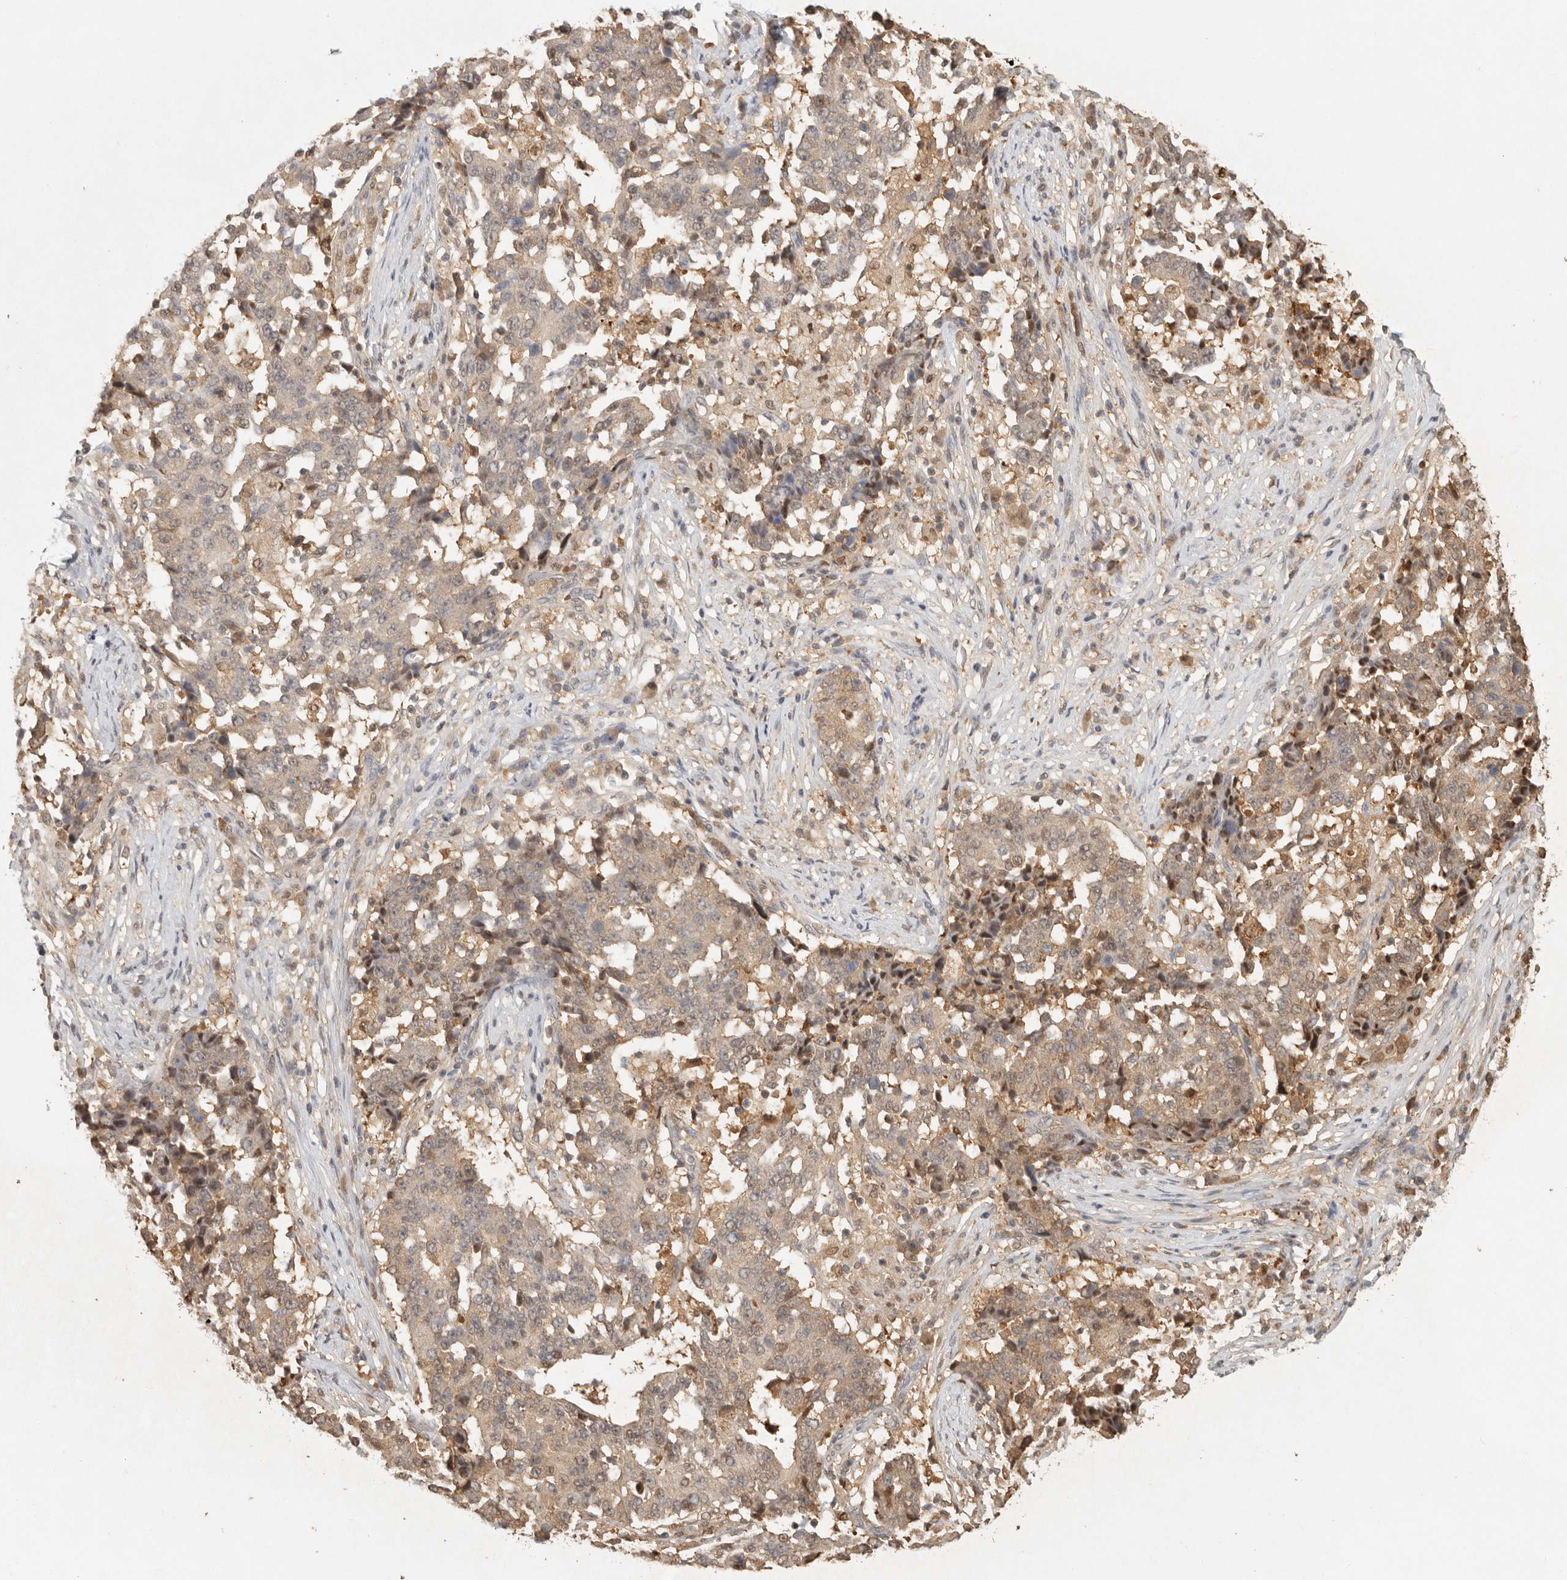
{"staining": {"intensity": "weak", "quantity": ">75%", "location": "cytoplasmic/membranous,nuclear"}, "tissue": "stomach cancer", "cell_type": "Tumor cells", "image_type": "cancer", "snomed": [{"axis": "morphology", "description": "Adenocarcinoma, NOS"}, {"axis": "topography", "description": "Stomach"}], "caption": "Immunohistochemical staining of stomach adenocarcinoma shows weak cytoplasmic/membranous and nuclear protein staining in about >75% of tumor cells.", "gene": "PSMA5", "patient": {"sex": "male", "age": 59}}